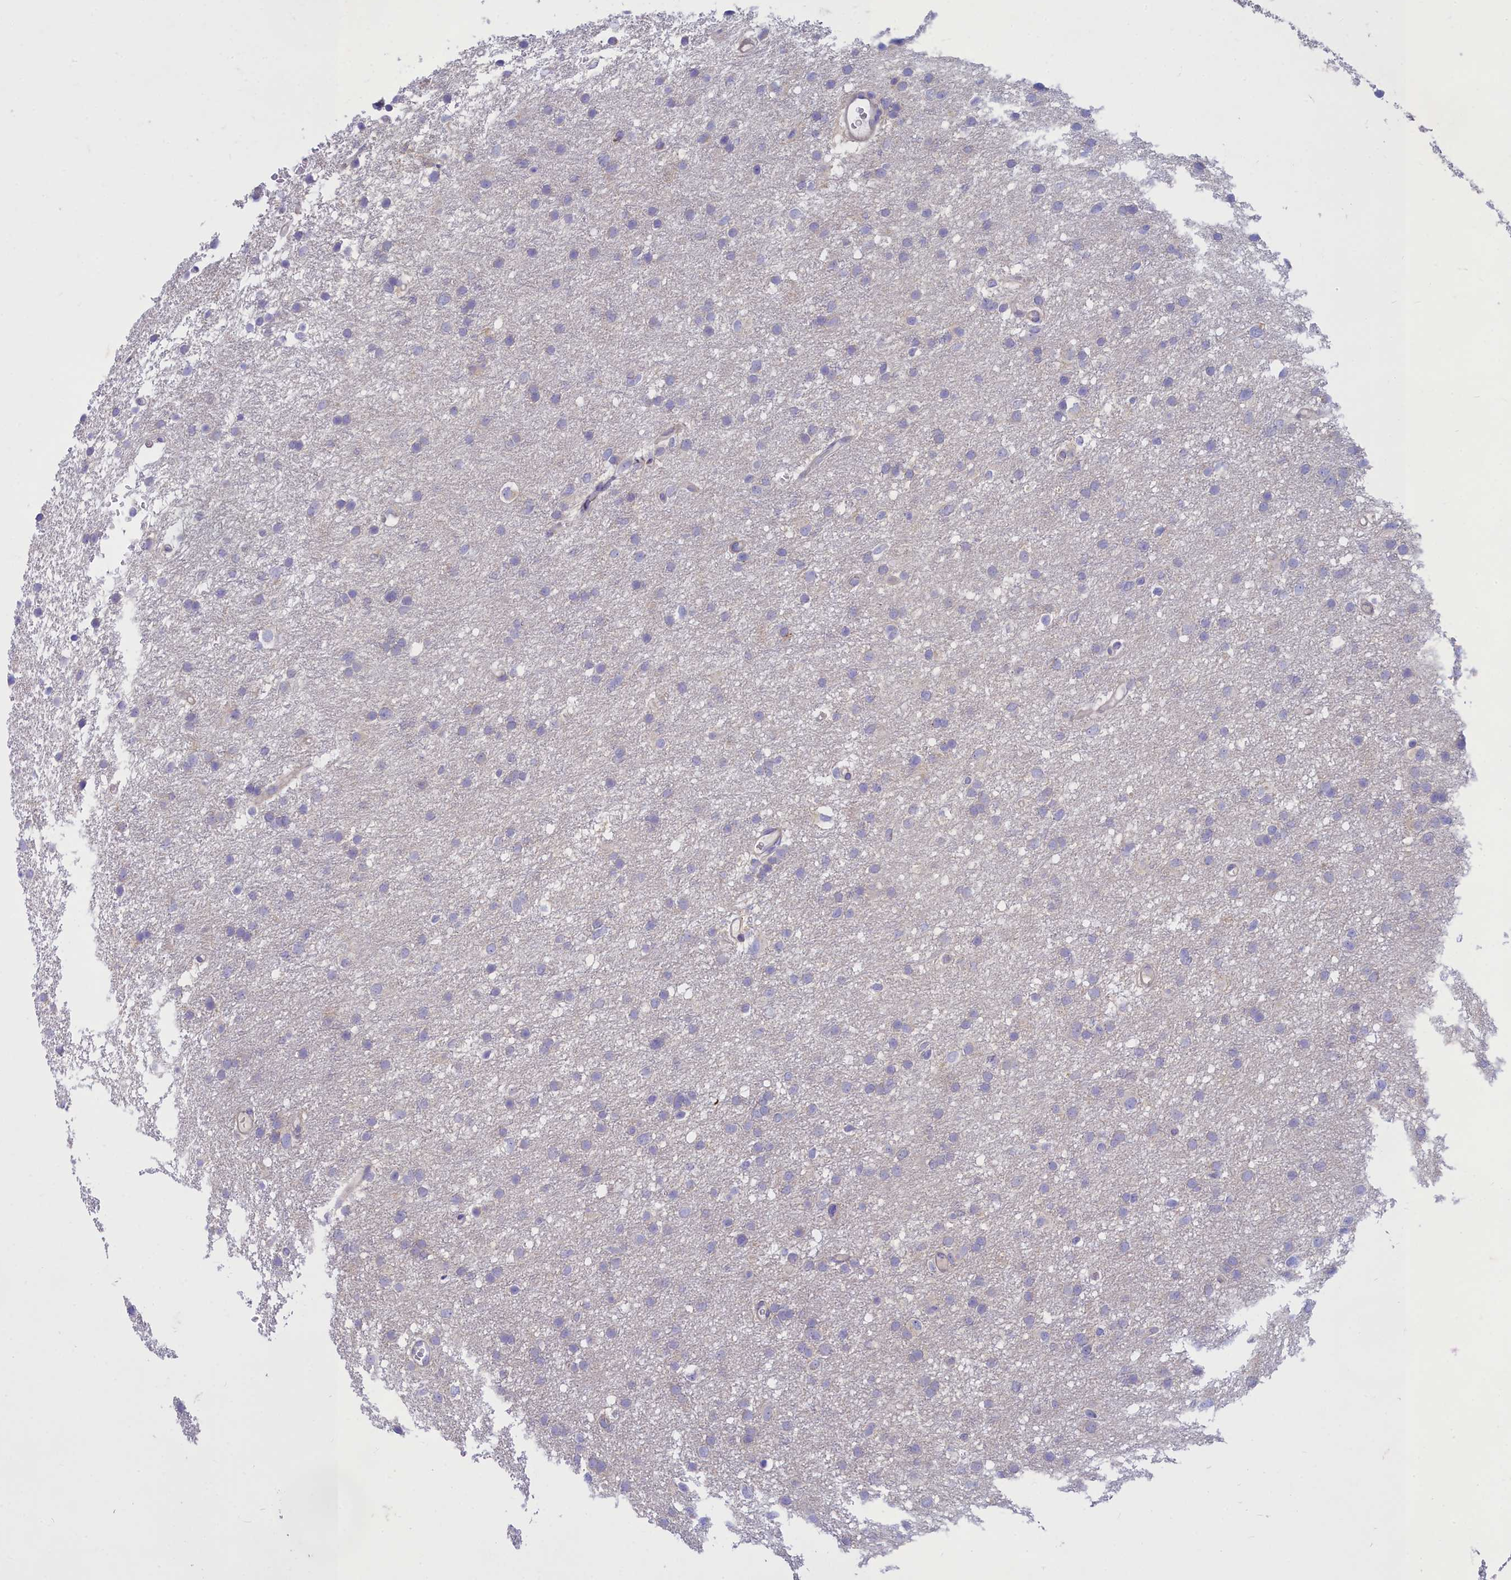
{"staining": {"intensity": "negative", "quantity": "none", "location": "none"}, "tissue": "glioma", "cell_type": "Tumor cells", "image_type": "cancer", "snomed": [{"axis": "morphology", "description": "Glioma, malignant, High grade"}, {"axis": "topography", "description": "Cerebral cortex"}], "caption": "The micrograph demonstrates no staining of tumor cells in malignant high-grade glioma.", "gene": "TMEM30B", "patient": {"sex": "female", "age": 36}}